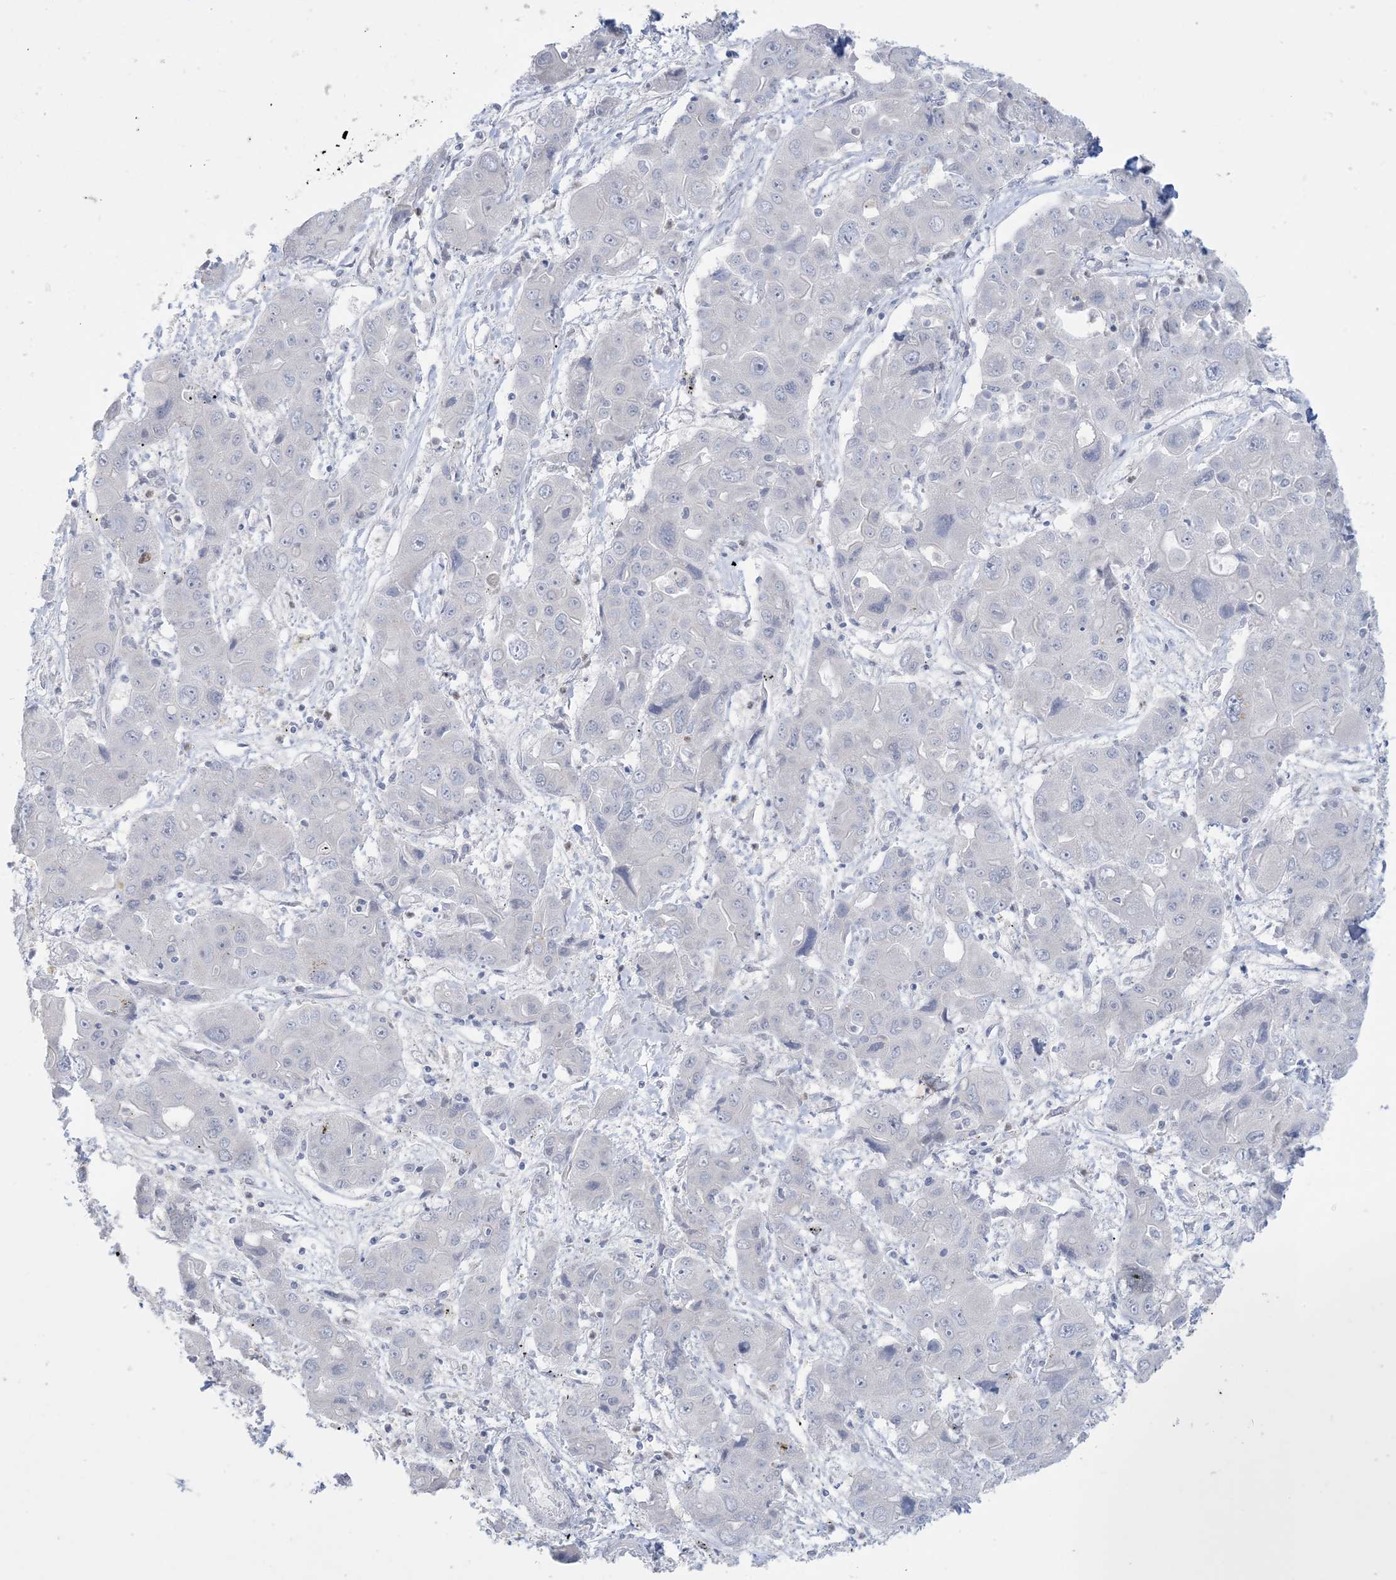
{"staining": {"intensity": "negative", "quantity": "none", "location": "none"}, "tissue": "liver cancer", "cell_type": "Tumor cells", "image_type": "cancer", "snomed": [{"axis": "morphology", "description": "Cholangiocarcinoma"}, {"axis": "topography", "description": "Liver"}], "caption": "Immunohistochemistry photomicrograph of neoplastic tissue: human liver cancer (cholangiocarcinoma) stained with DAB demonstrates no significant protein positivity in tumor cells.", "gene": "KIF3A", "patient": {"sex": "male", "age": 67}}